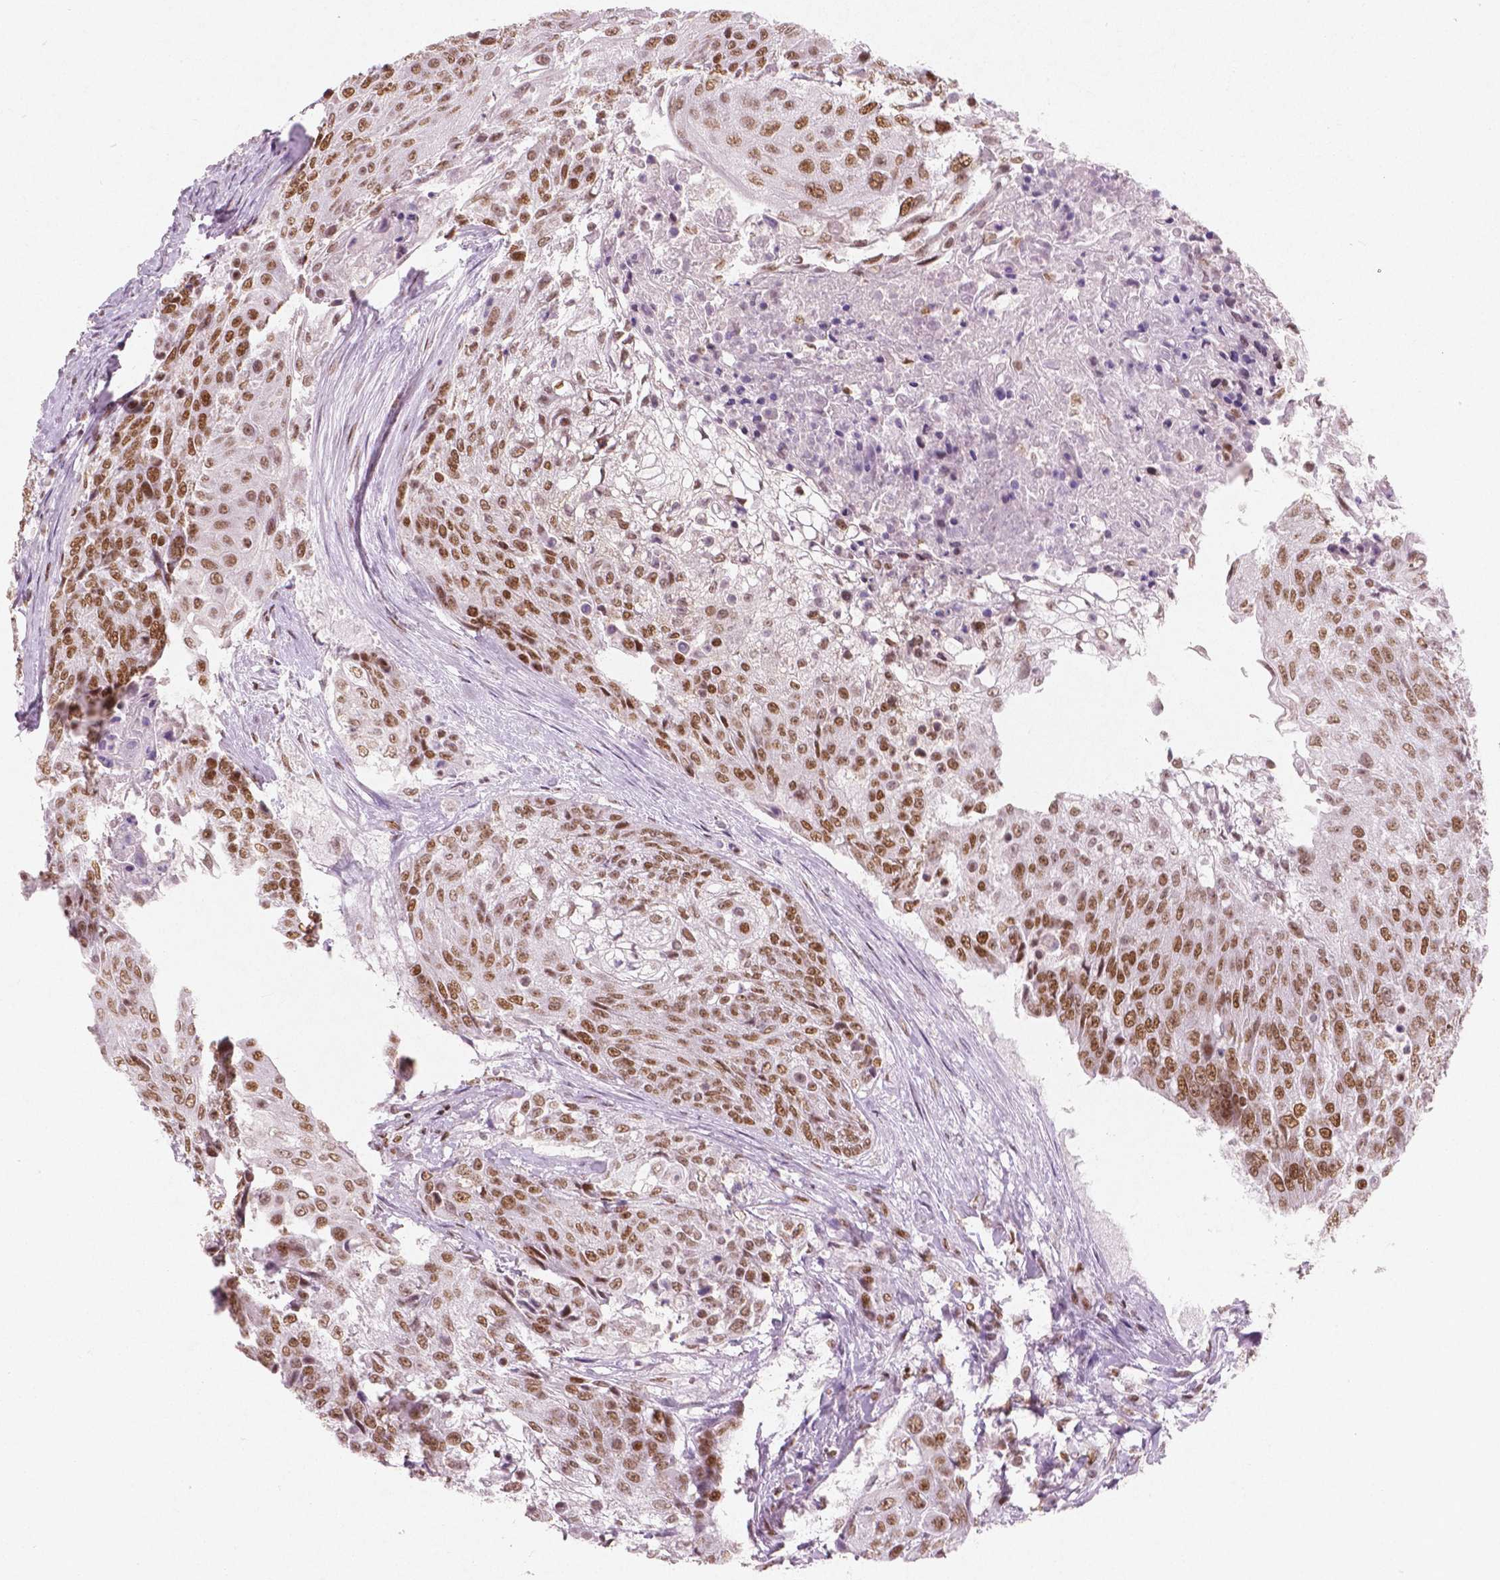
{"staining": {"intensity": "moderate", "quantity": ">75%", "location": "nuclear"}, "tissue": "urothelial cancer", "cell_type": "Tumor cells", "image_type": "cancer", "snomed": [{"axis": "morphology", "description": "Urothelial carcinoma, High grade"}, {"axis": "topography", "description": "Urinary bladder"}], "caption": "IHC micrograph of human urothelial carcinoma (high-grade) stained for a protein (brown), which demonstrates medium levels of moderate nuclear positivity in about >75% of tumor cells.", "gene": "BRD4", "patient": {"sex": "female", "age": 63}}